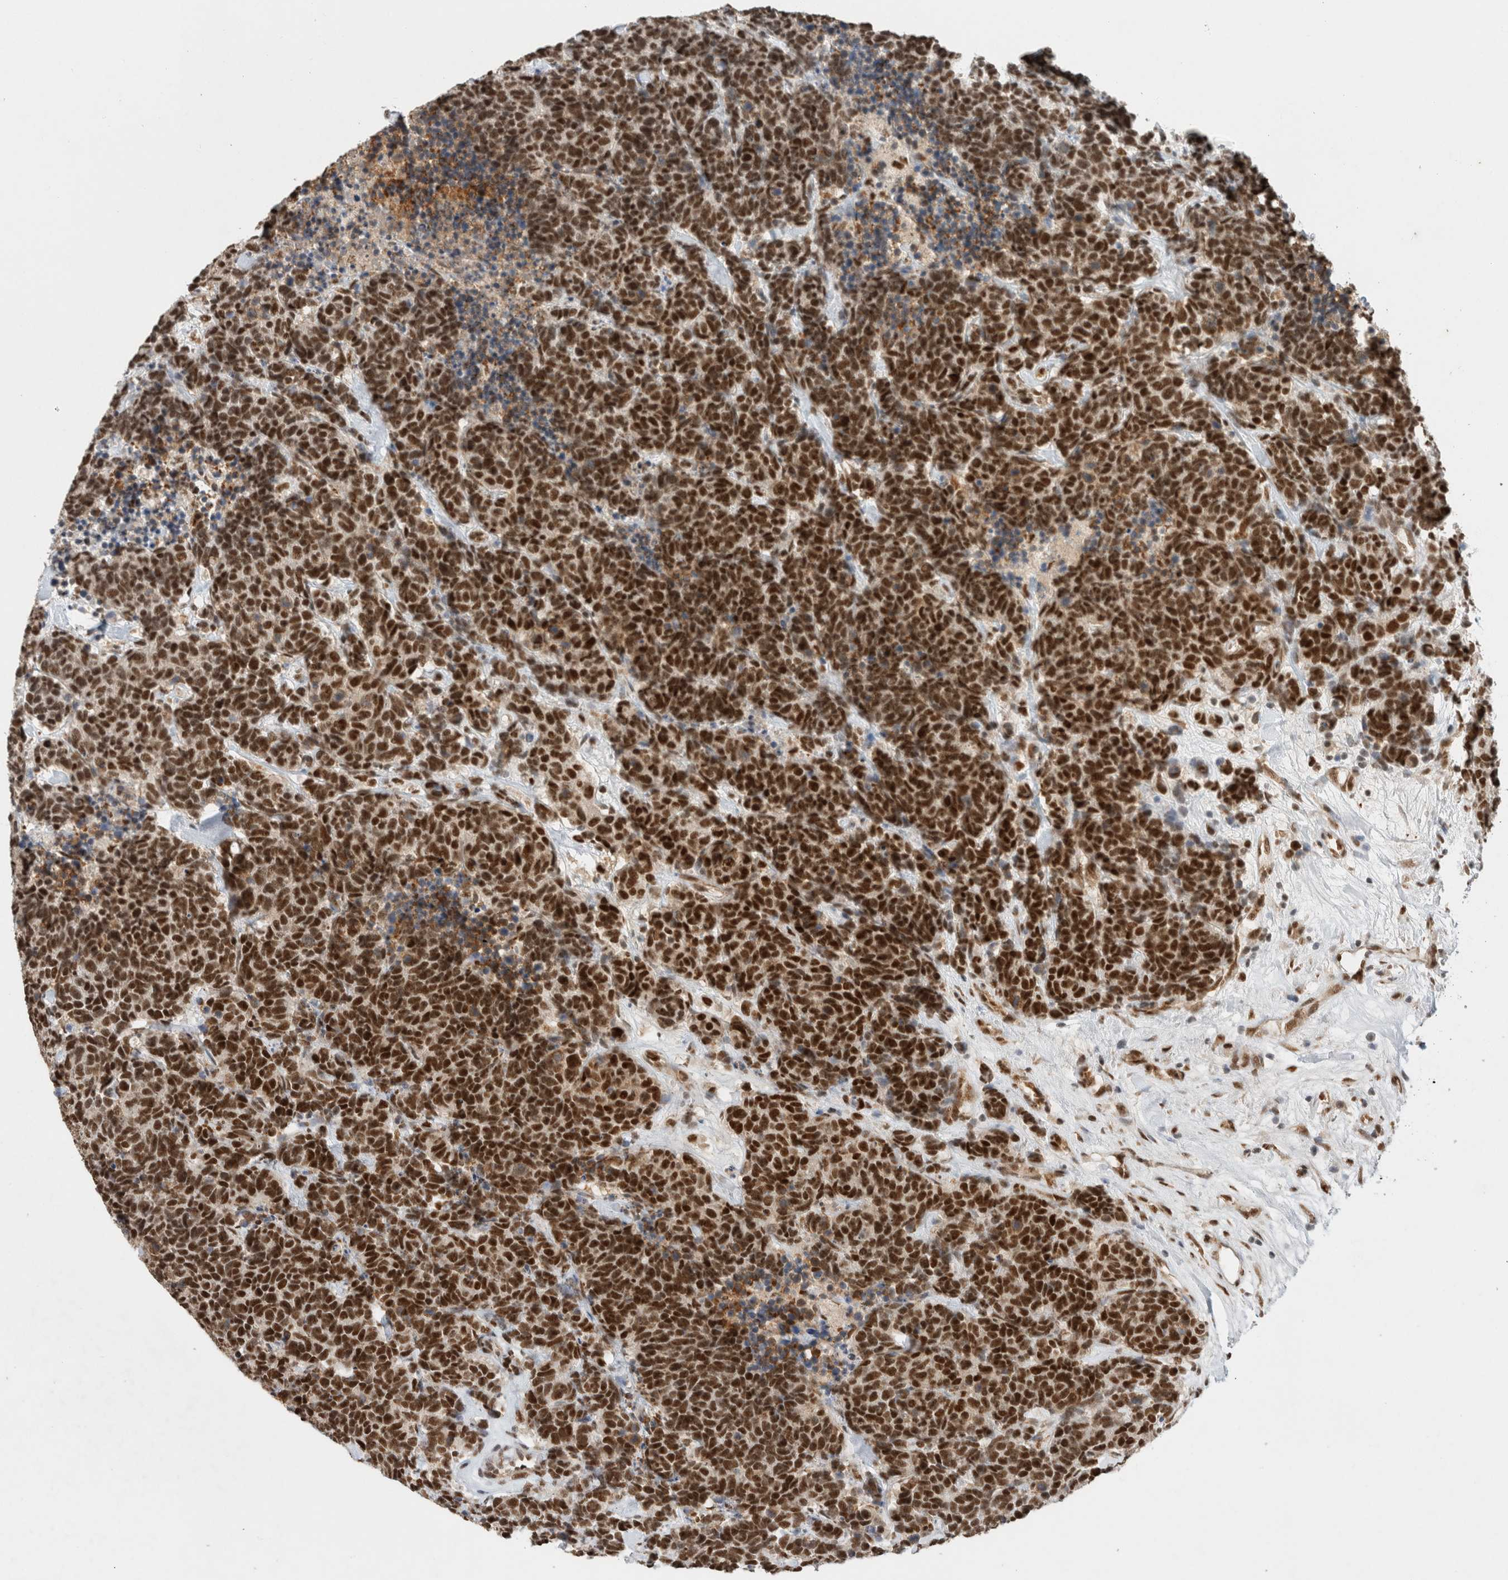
{"staining": {"intensity": "strong", "quantity": ">75%", "location": "nuclear"}, "tissue": "carcinoid", "cell_type": "Tumor cells", "image_type": "cancer", "snomed": [{"axis": "morphology", "description": "Carcinoma, NOS"}, {"axis": "morphology", "description": "Carcinoid, malignant, NOS"}, {"axis": "topography", "description": "Urinary bladder"}], "caption": "IHC photomicrograph of neoplastic tissue: human malignant carcinoid stained using immunohistochemistry exhibits high levels of strong protein expression localized specifically in the nuclear of tumor cells, appearing as a nuclear brown color.", "gene": "DDX42", "patient": {"sex": "male", "age": 57}}